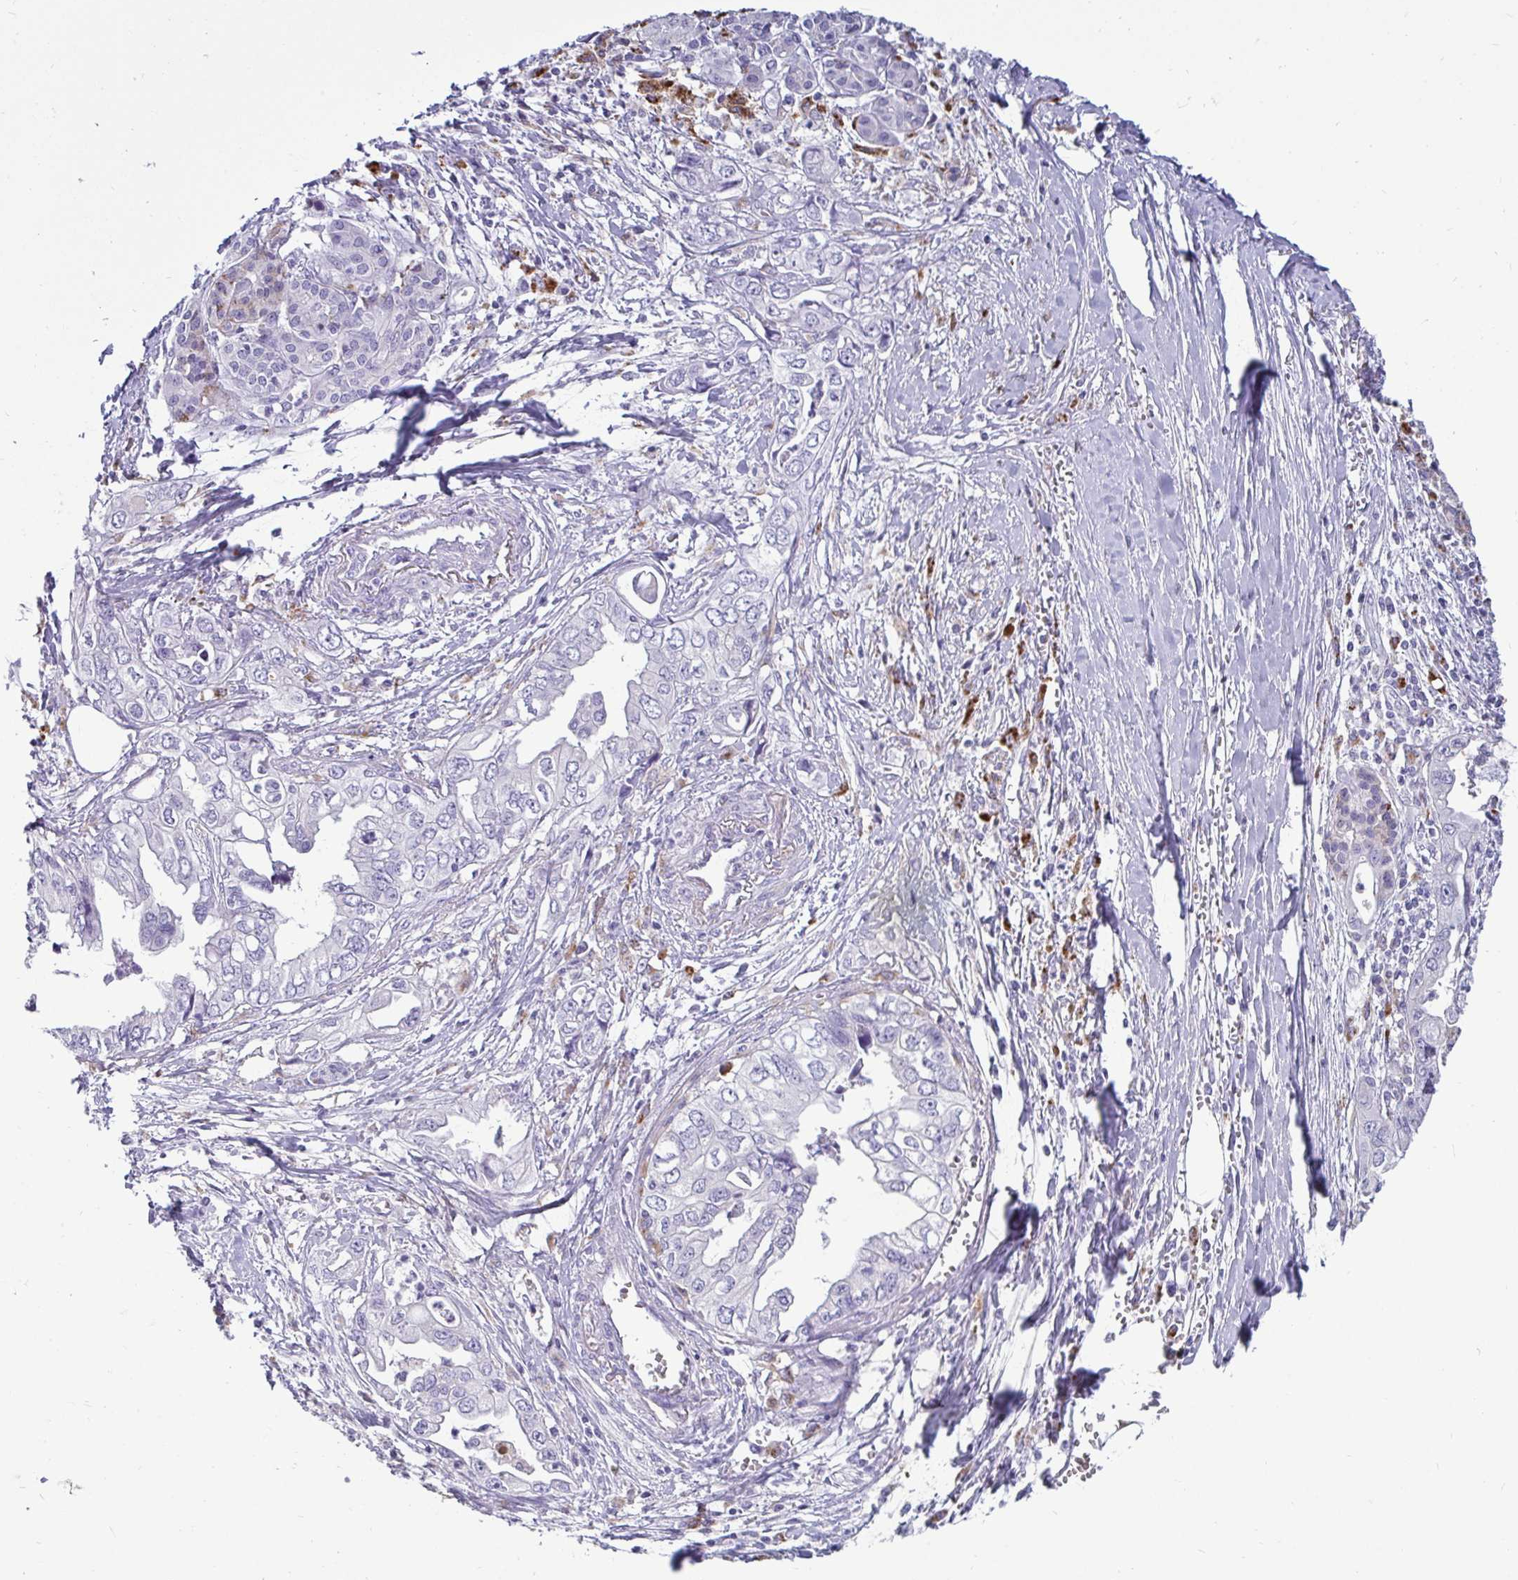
{"staining": {"intensity": "negative", "quantity": "none", "location": "none"}, "tissue": "pancreatic cancer", "cell_type": "Tumor cells", "image_type": "cancer", "snomed": [{"axis": "morphology", "description": "Adenocarcinoma, NOS"}, {"axis": "topography", "description": "Pancreas"}], "caption": "The histopathology image demonstrates no significant expression in tumor cells of pancreatic cancer (adenocarcinoma).", "gene": "CTSZ", "patient": {"sex": "male", "age": 68}}